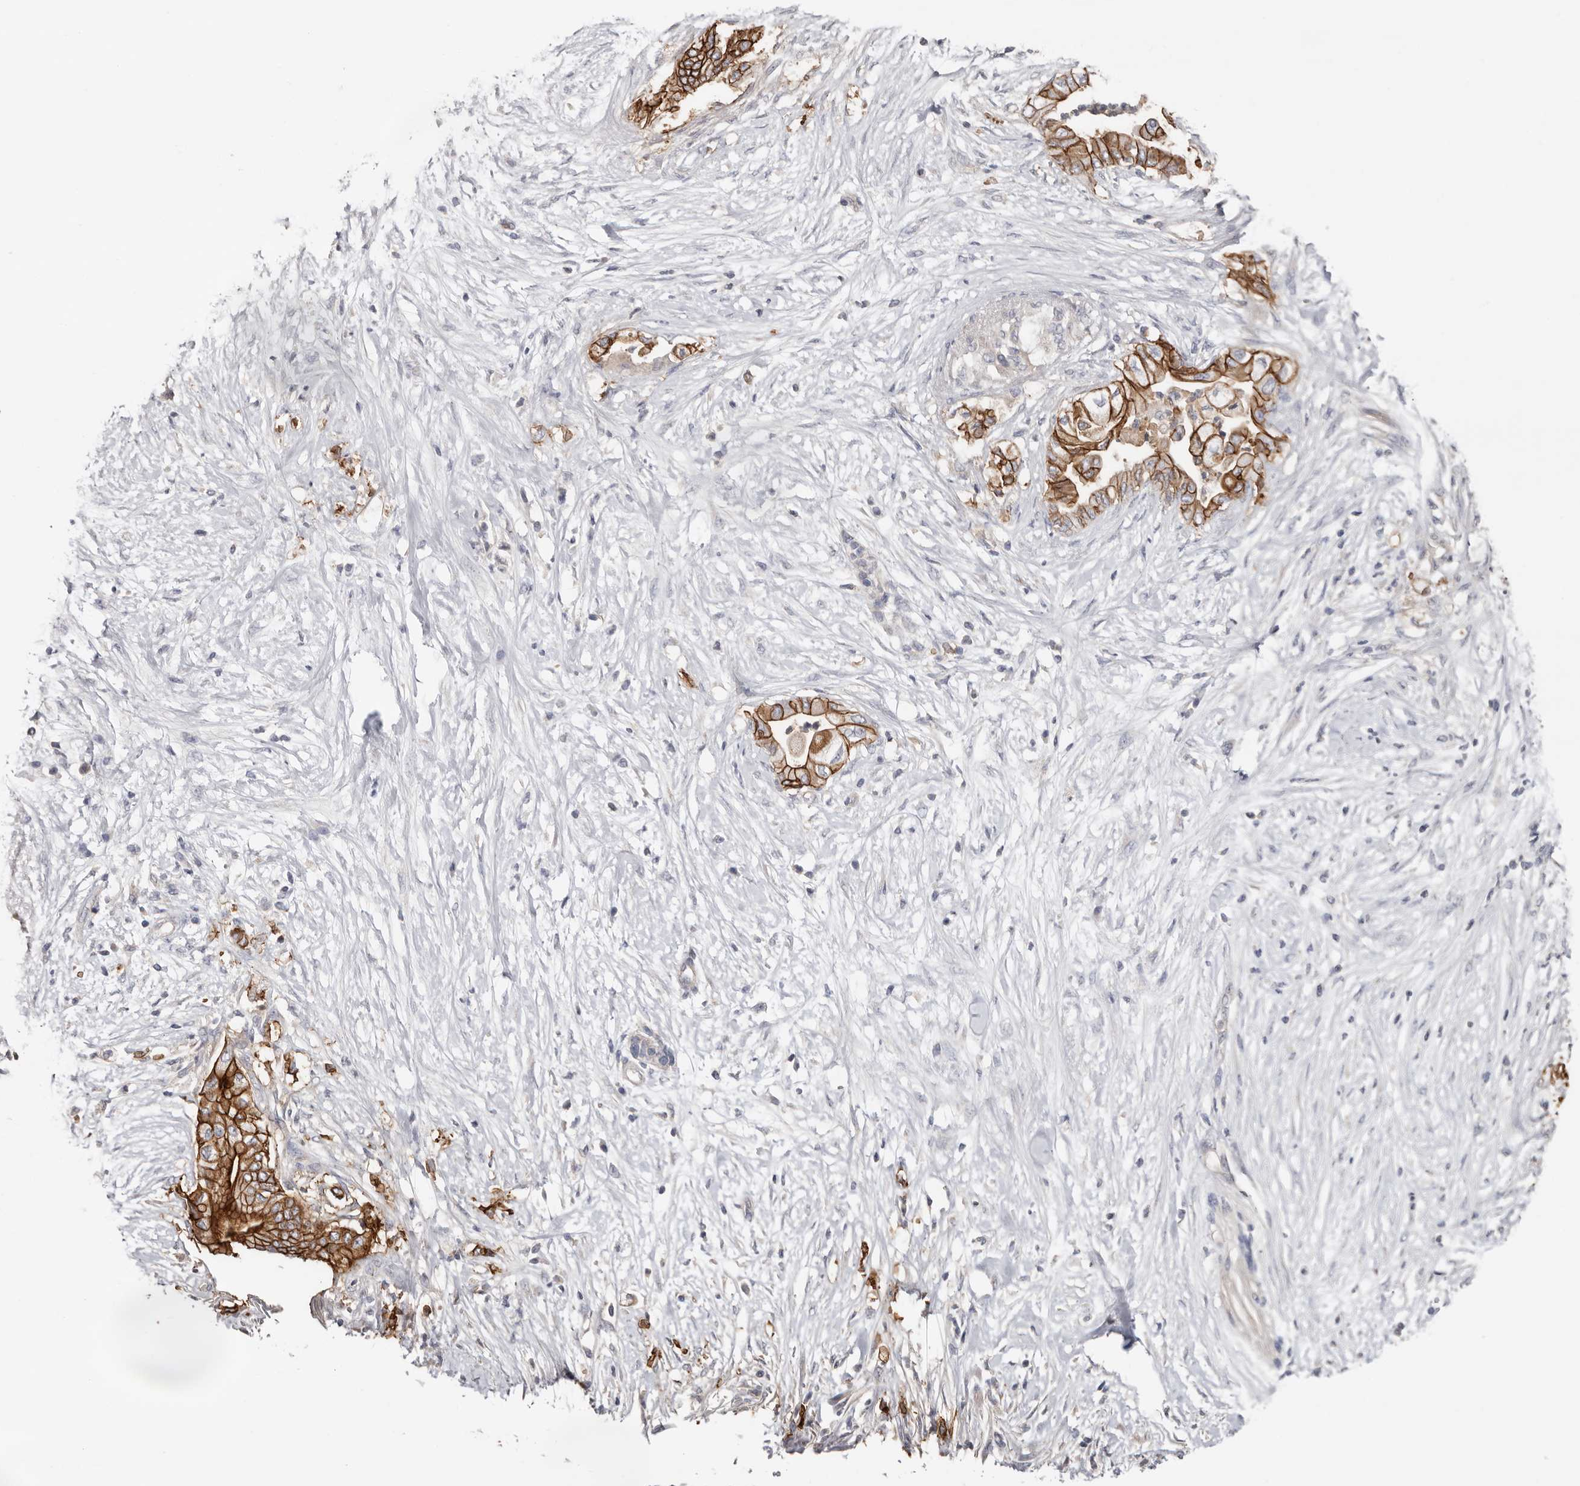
{"staining": {"intensity": "strong", "quantity": ">75%", "location": "cytoplasmic/membranous"}, "tissue": "pancreatic cancer", "cell_type": "Tumor cells", "image_type": "cancer", "snomed": [{"axis": "morphology", "description": "Normal tissue, NOS"}, {"axis": "morphology", "description": "Adenocarcinoma, NOS"}, {"axis": "topography", "description": "Pancreas"}, {"axis": "topography", "description": "Duodenum"}], "caption": "The image reveals staining of adenocarcinoma (pancreatic), revealing strong cytoplasmic/membranous protein expression (brown color) within tumor cells.", "gene": "S100A14", "patient": {"sex": "female", "age": 60}}